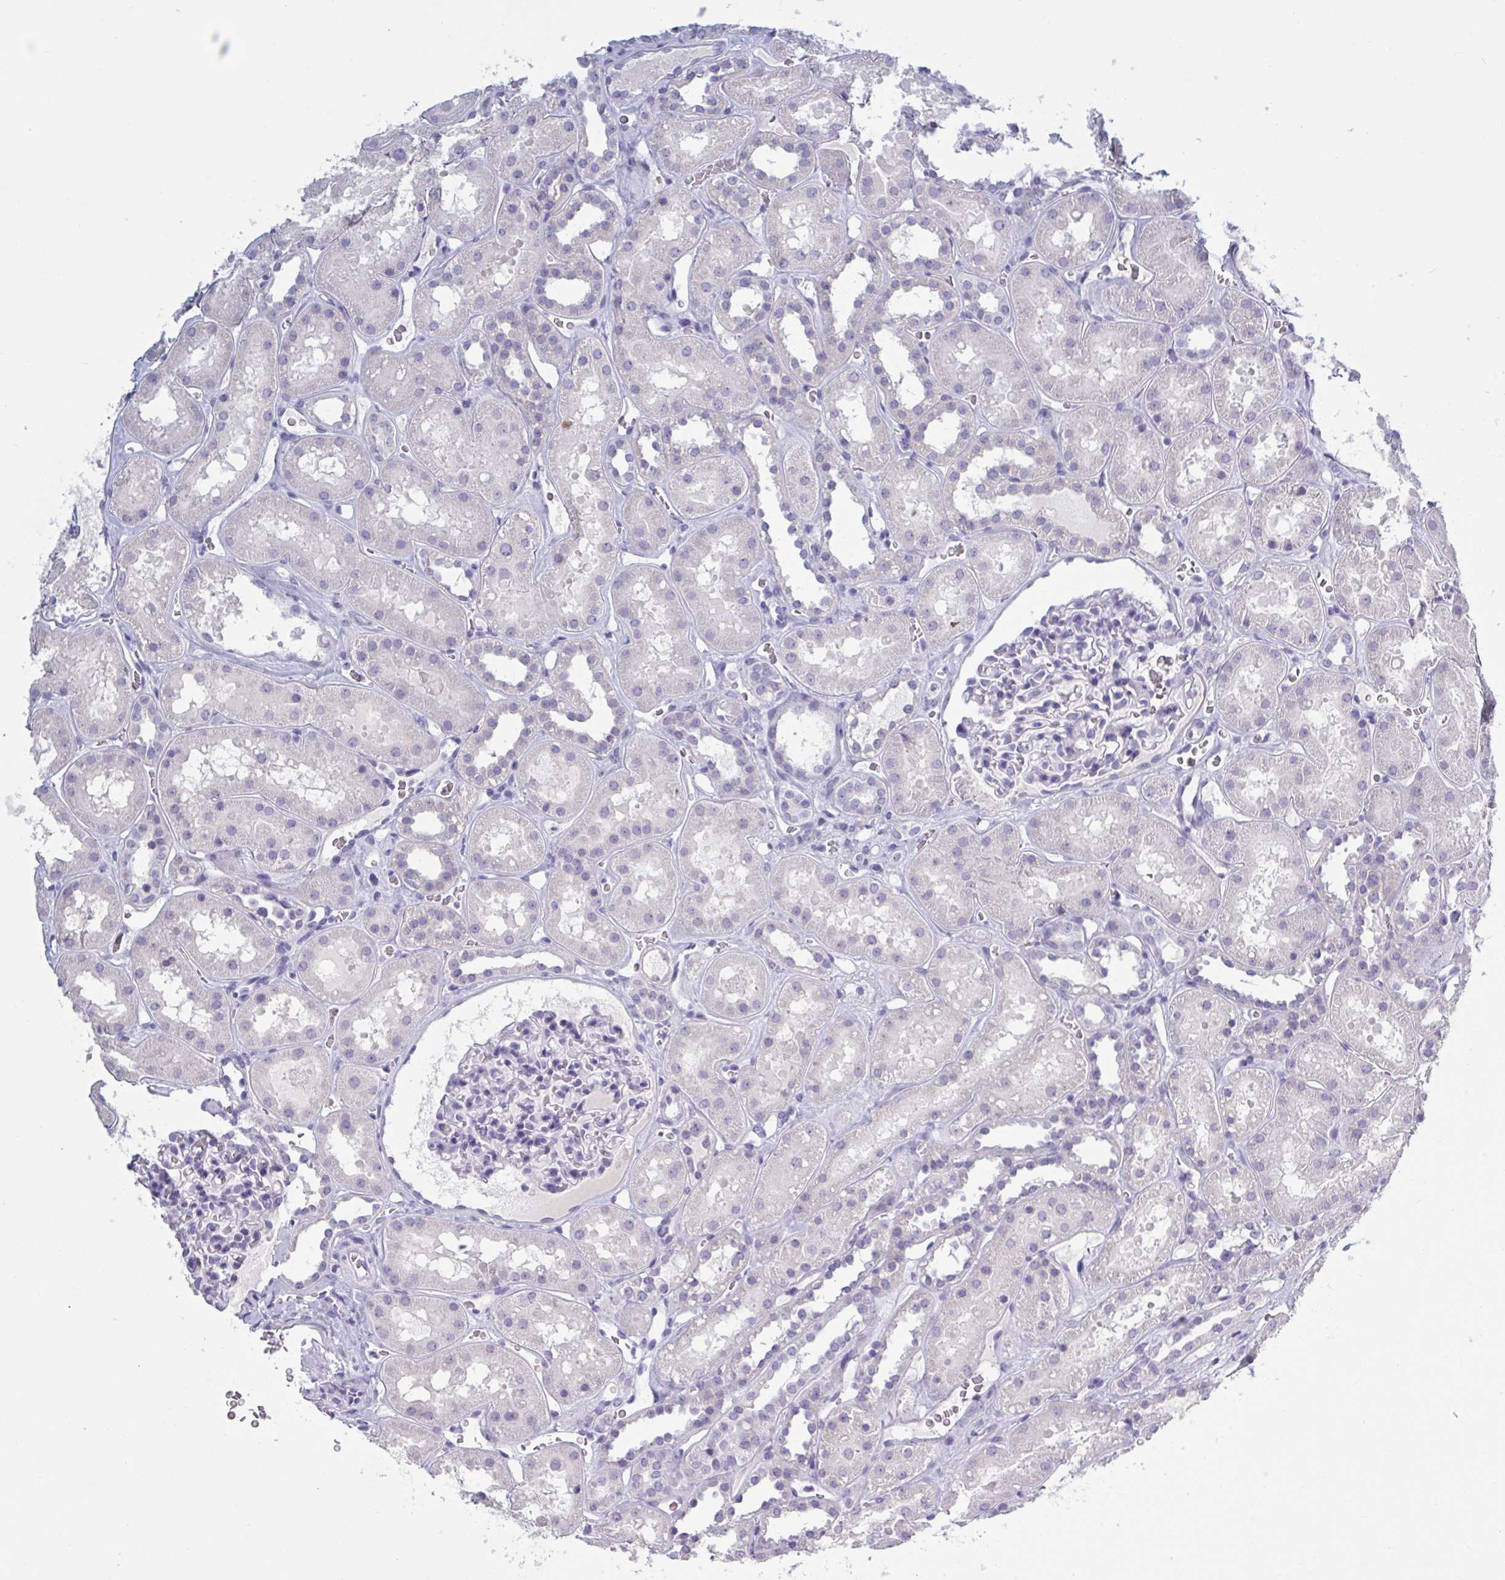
{"staining": {"intensity": "negative", "quantity": "none", "location": "none"}, "tissue": "kidney", "cell_type": "Cells in glomeruli", "image_type": "normal", "snomed": [{"axis": "morphology", "description": "Normal tissue, NOS"}, {"axis": "topography", "description": "Kidney"}], "caption": "High power microscopy histopathology image of an immunohistochemistry (IHC) photomicrograph of benign kidney, revealing no significant staining in cells in glomeruli. The staining was performed using DAB to visualize the protein expression in brown, while the nuclei were stained in blue with hematoxylin (Magnification: 20x).", "gene": "NDUFC2", "patient": {"sex": "female", "age": 41}}